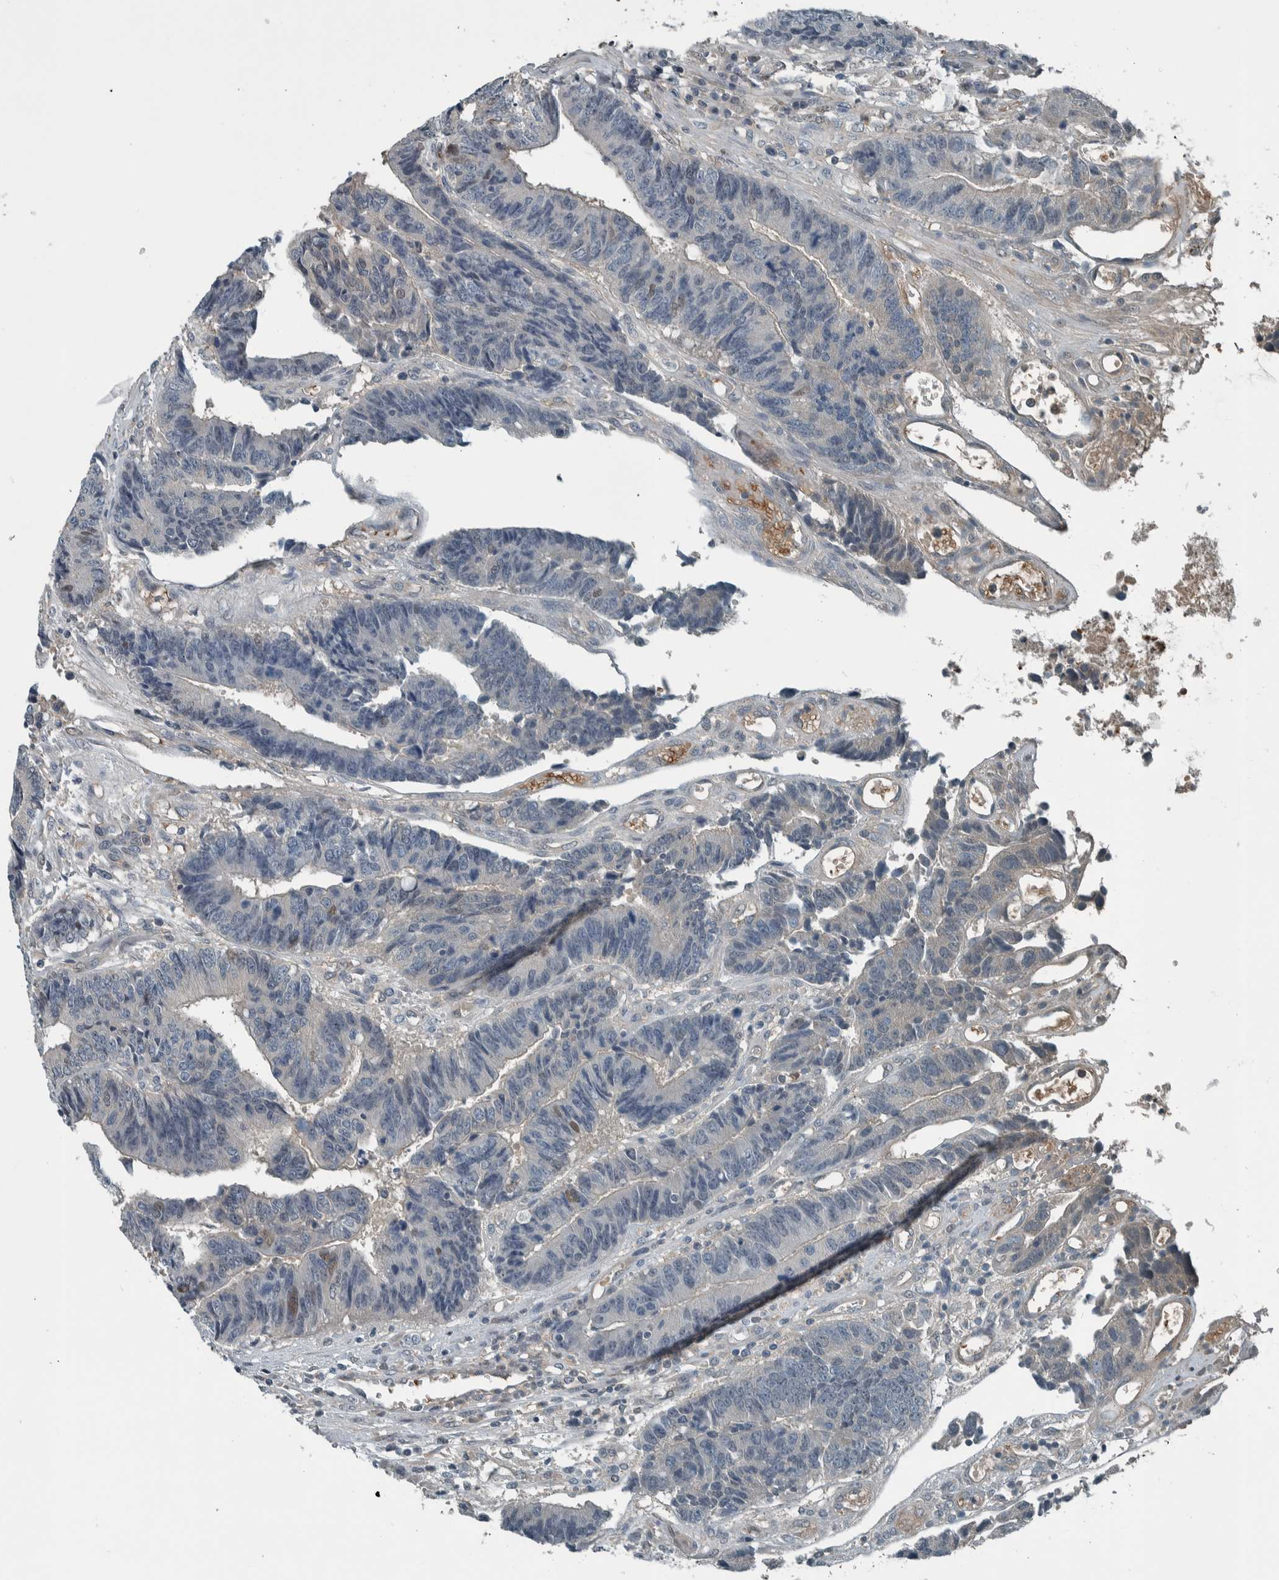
{"staining": {"intensity": "negative", "quantity": "none", "location": "none"}, "tissue": "colorectal cancer", "cell_type": "Tumor cells", "image_type": "cancer", "snomed": [{"axis": "morphology", "description": "Adenocarcinoma, NOS"}, {"axis": "topography", "description": "Rectum"}], "caption": "Tumor cells show no significant protein expression in colorectal adenocarcinoma.", "gene": "ALAD", "patient": {"sex": "male", "age": 84}}